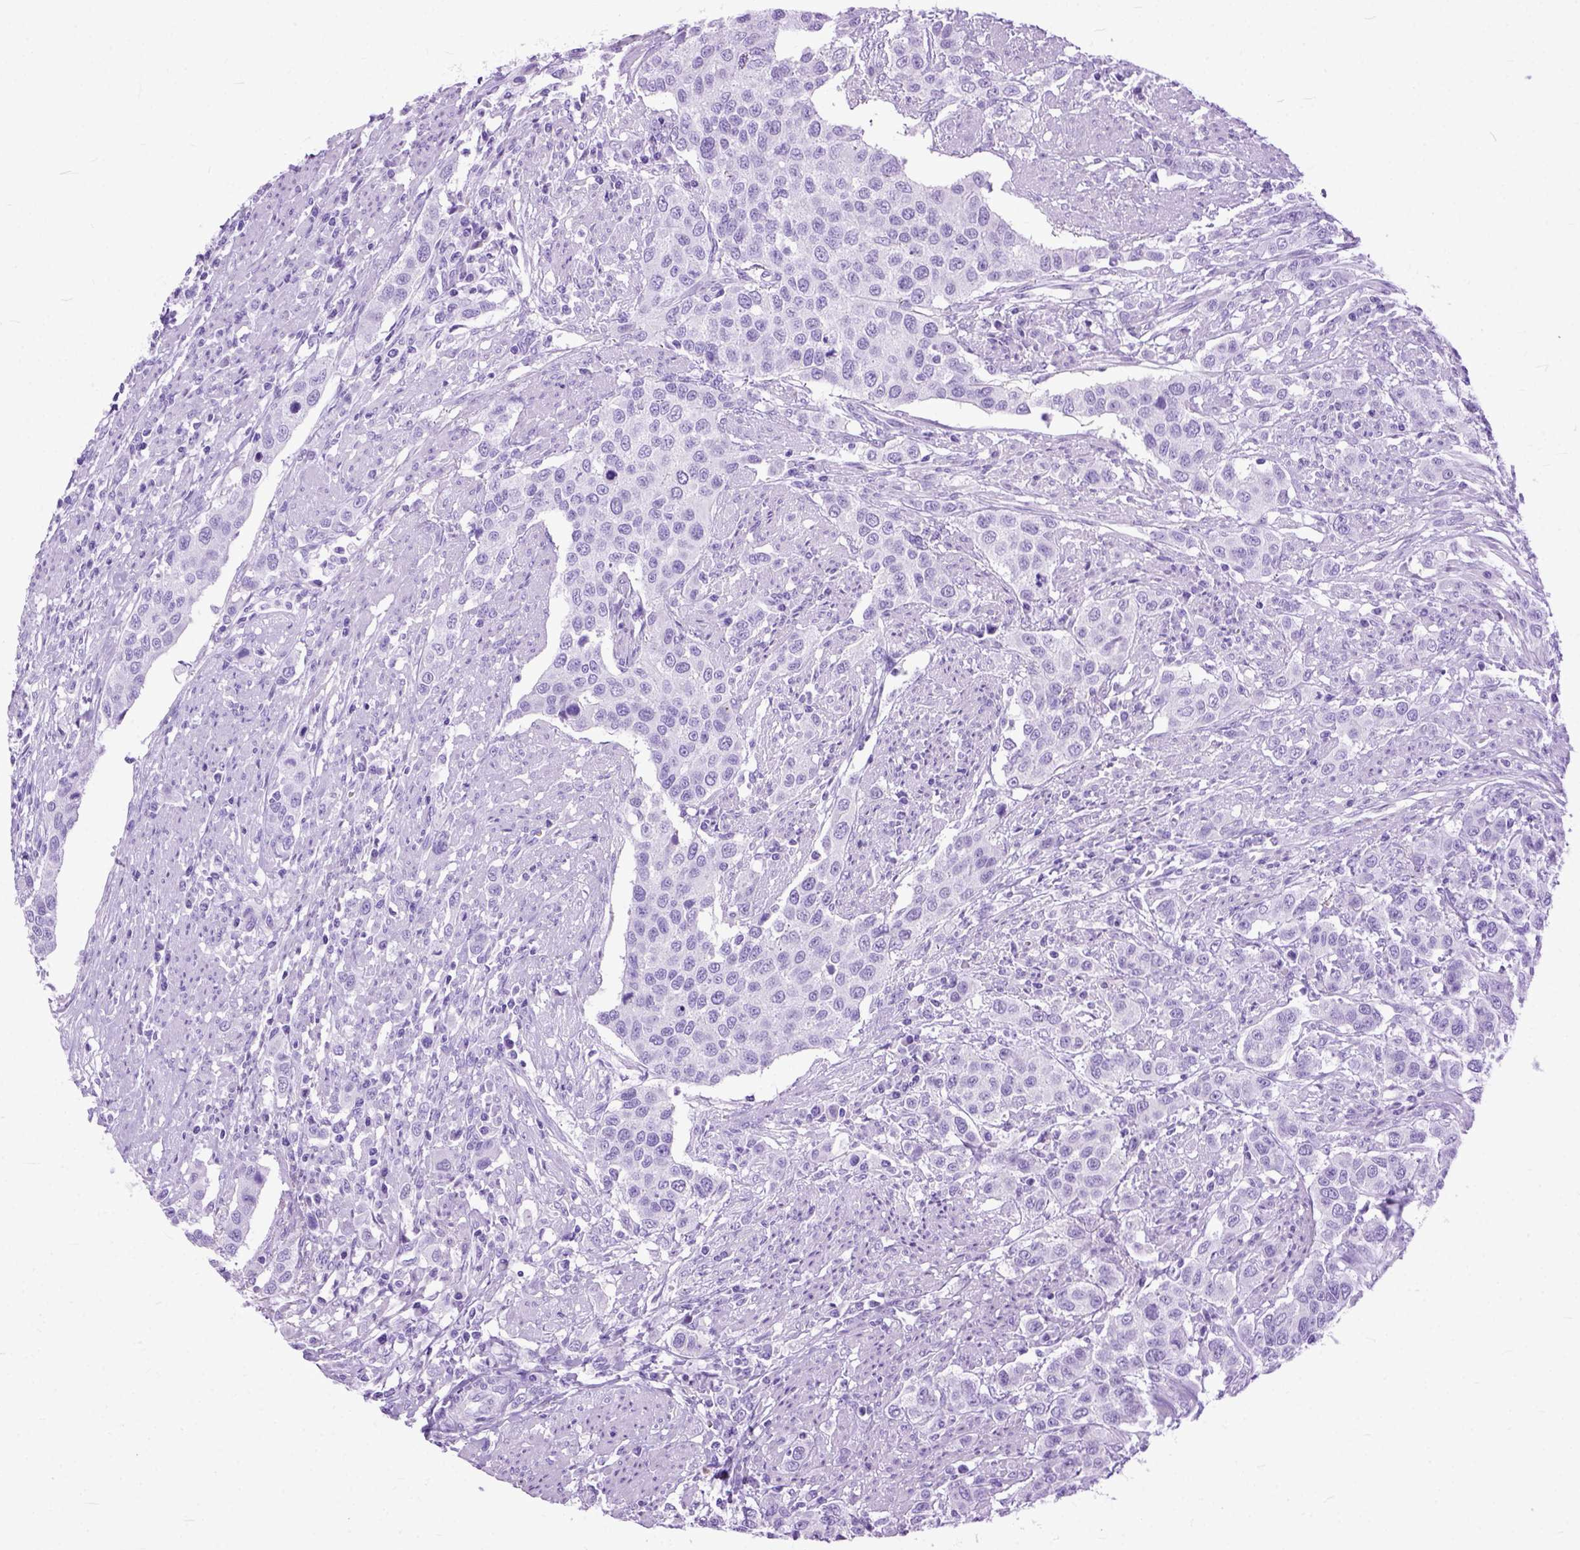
{"staining": {"intensity": "negative", "quantity": "none", "location": "none"}, "tissue": "urothelial cancer", "cell_type": "Tumor cells", "image_type": "cancer", "snomed": [{"axis": "morphology", "description": "Urothelial carcinoma, High grade"}, {"axis": "topography", "description": "Urinary bladder"}], "caption": "Immunohistochemistry of urothelial cancer shows no expression in tumor cells.", "gene": "GNGT1", "patient": {"sex": "female", "age": 58}}